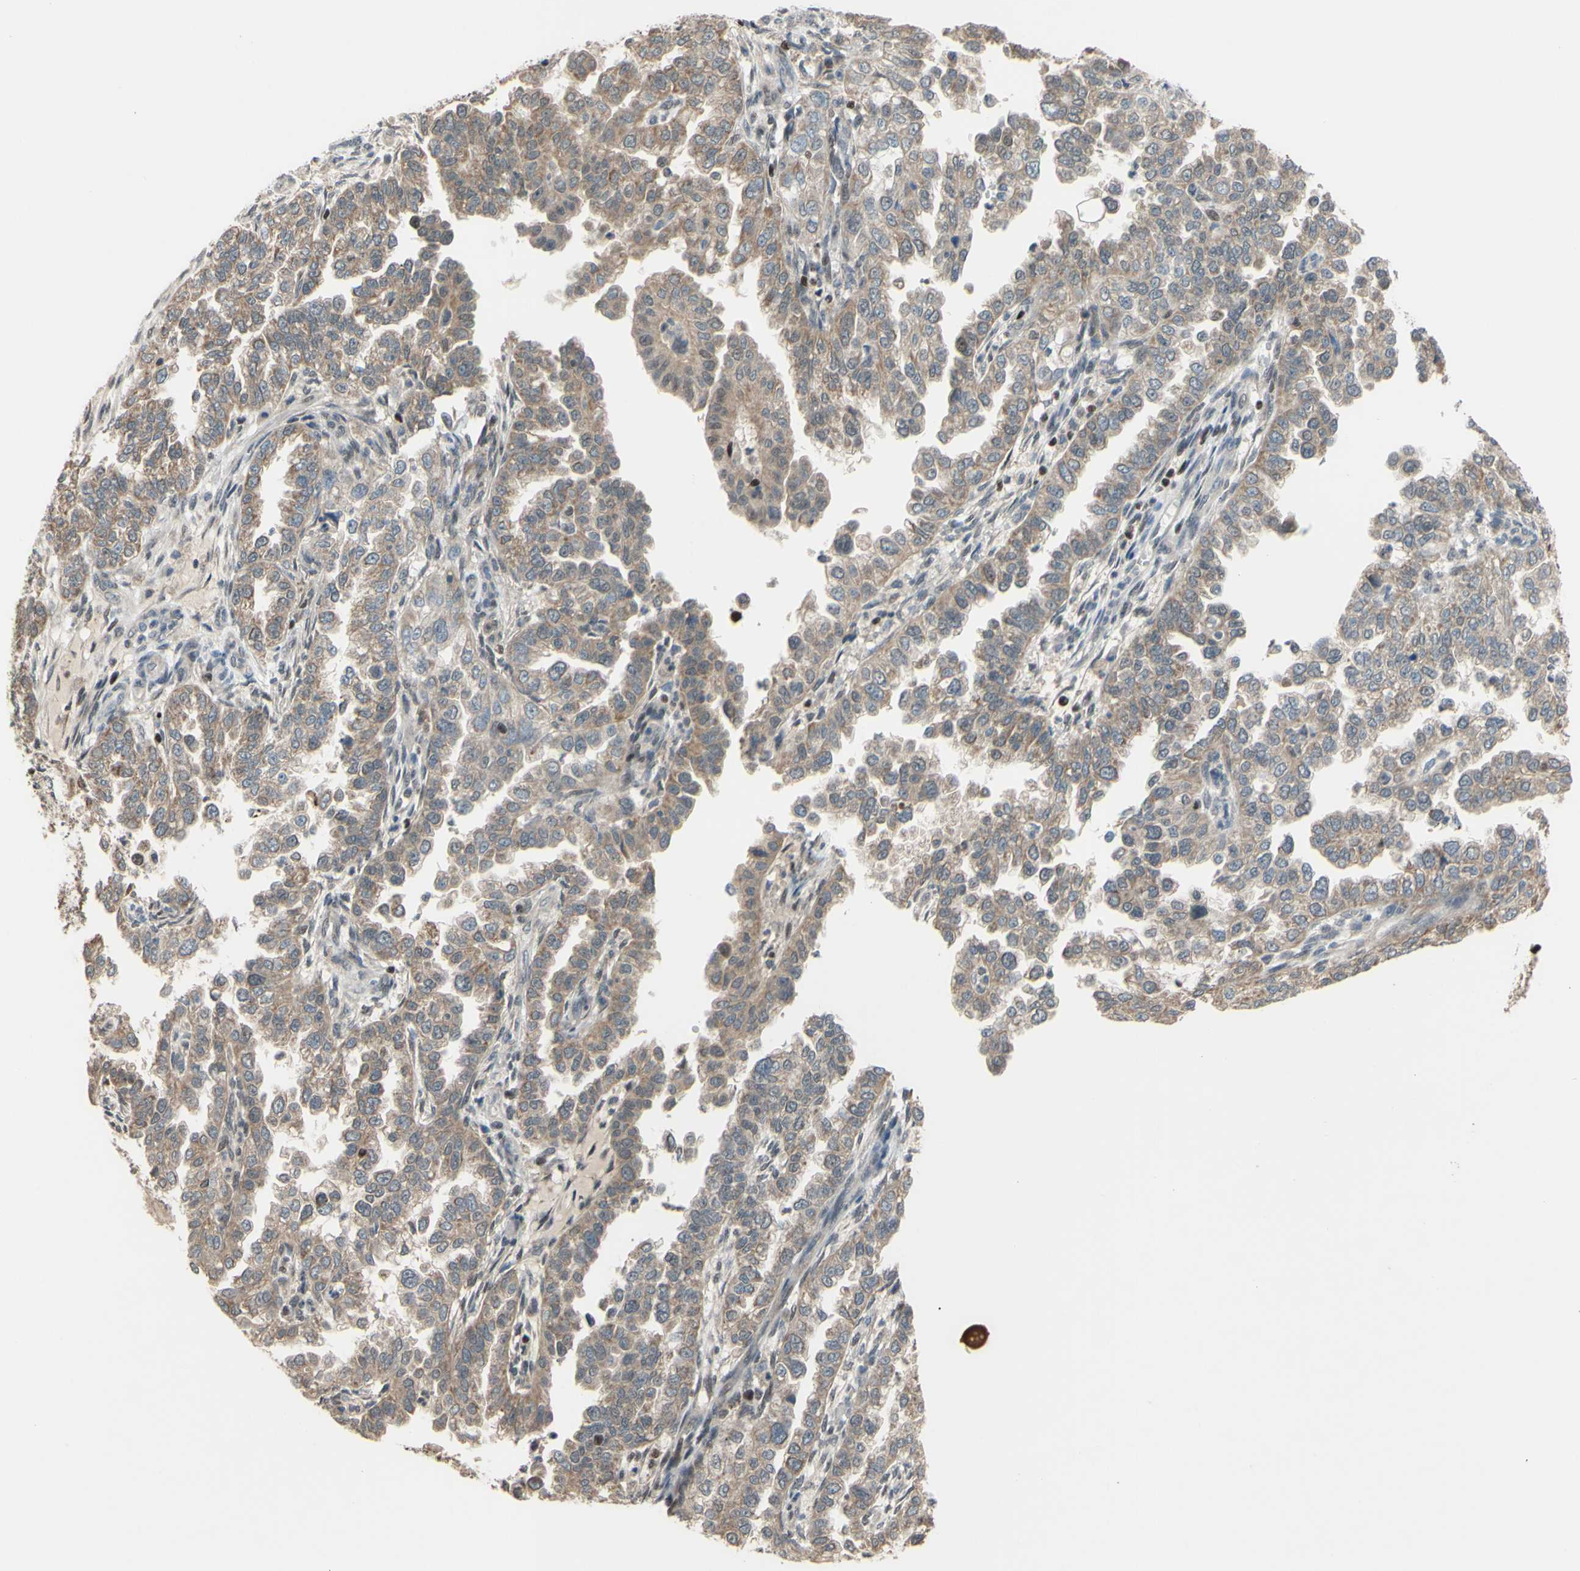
{"staining": {"intensity": "weak", "quantity": ">75%", "location": "cytoplasmic/membranous"}, "tissue": "endometrial cancer", "cell_type": "Tumor cells", "image_type": "cancer", "snomed": [{"axis": "morphology", "description": "Adenocarcinoma, NOS"}, {"axis": "topography", "description": "Endometrium"}], "caption": "Immunohistochemistry of human adenocarcinoma (endometrial) exhibits low levels of weak cytoplasmic/membranous positivity in about >75% of tumor cells.", "gene": "SP4", "patient": {"sex": "female", "age": 85}}